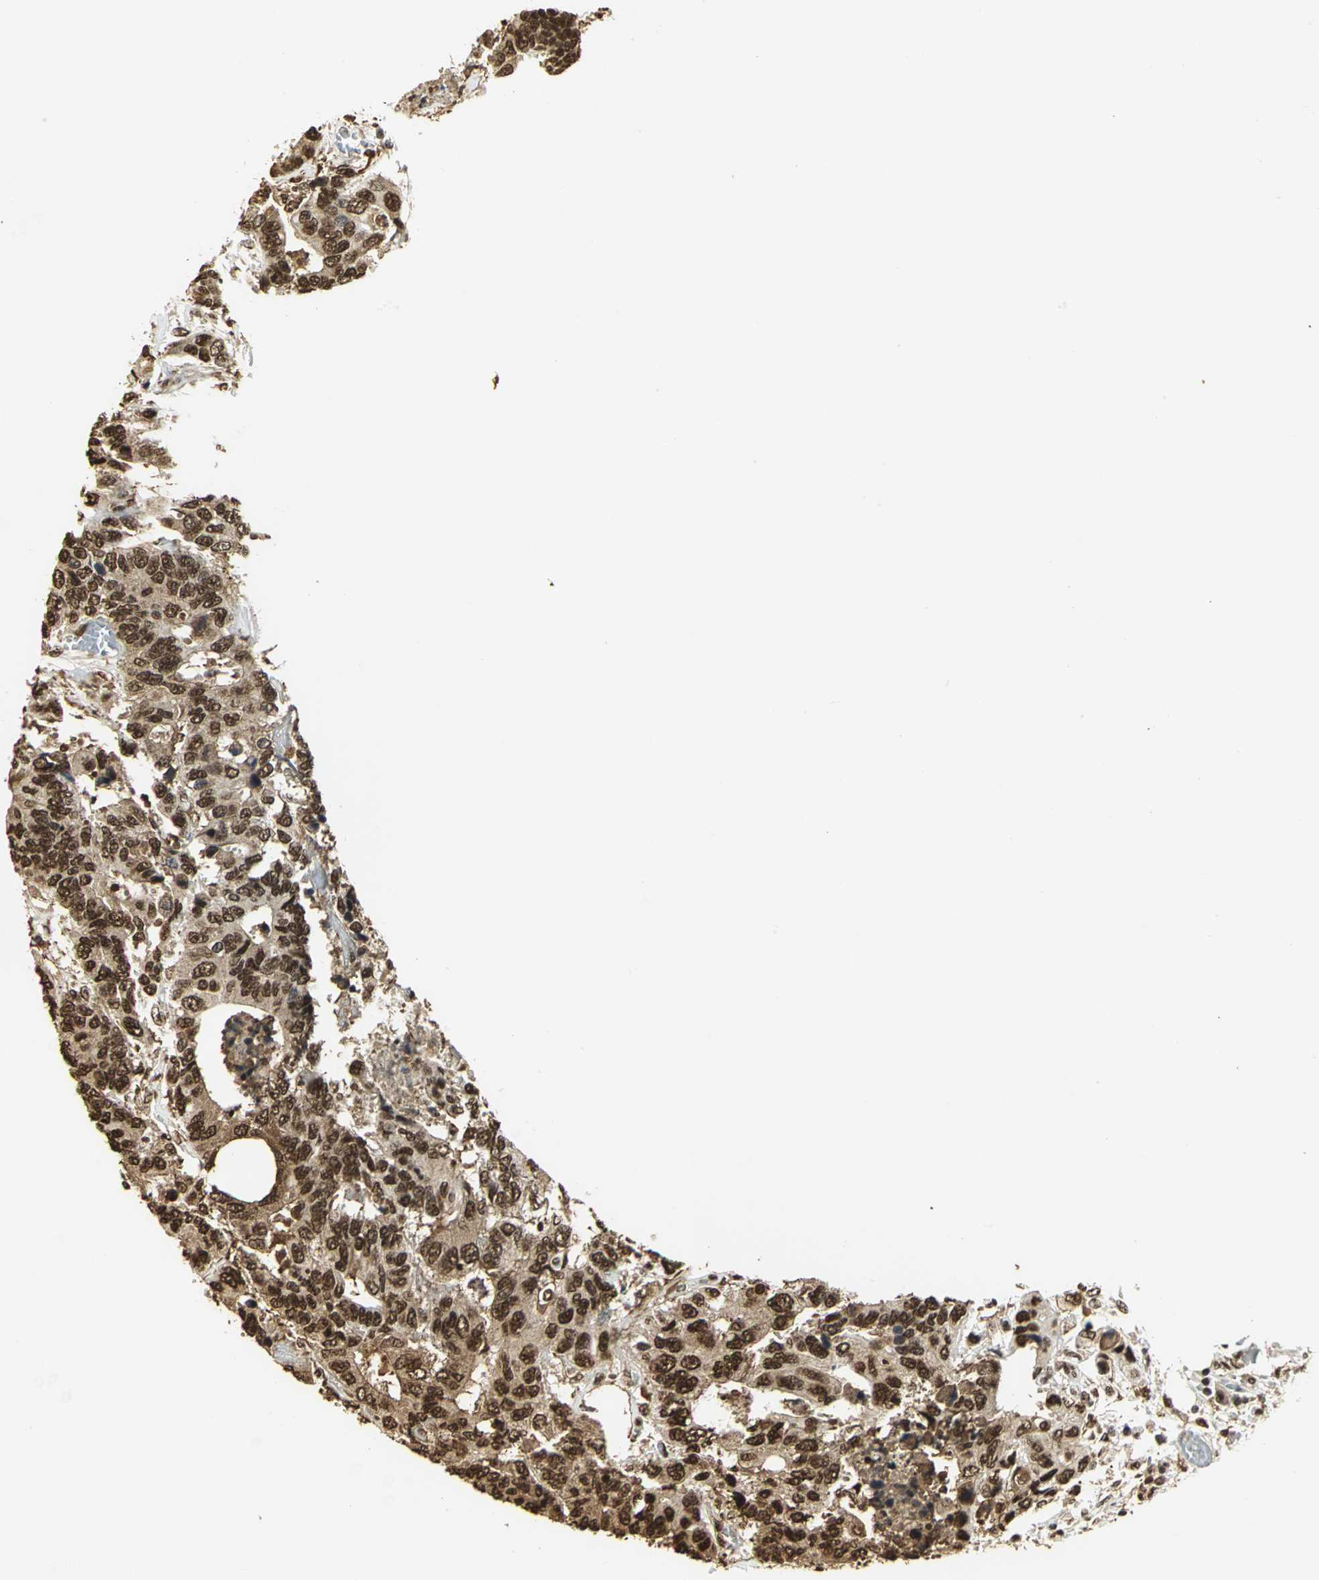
{"staining": {"intensity": "strong", "quantity": ">75%", "location": "cytoplasmic/membranous,nuclear"}, "tissue": "colorectal cancer", "cell_type": "Tumor cells", "image_type": "cancer", "snomed": [{"axis": "morphology", "description": "Adenocarcinoma, NOS"}, {"axis": "topography", "description": "Rectum"}], "caption": "Brown immunohistochemical staining in human colorectal cancer demonstrates strong cytoplasmic/membranous and nuclear staining in approximately >75% of tumor cells.", "gene": "SET", "patient": {"sex": "male", "age": 55}}